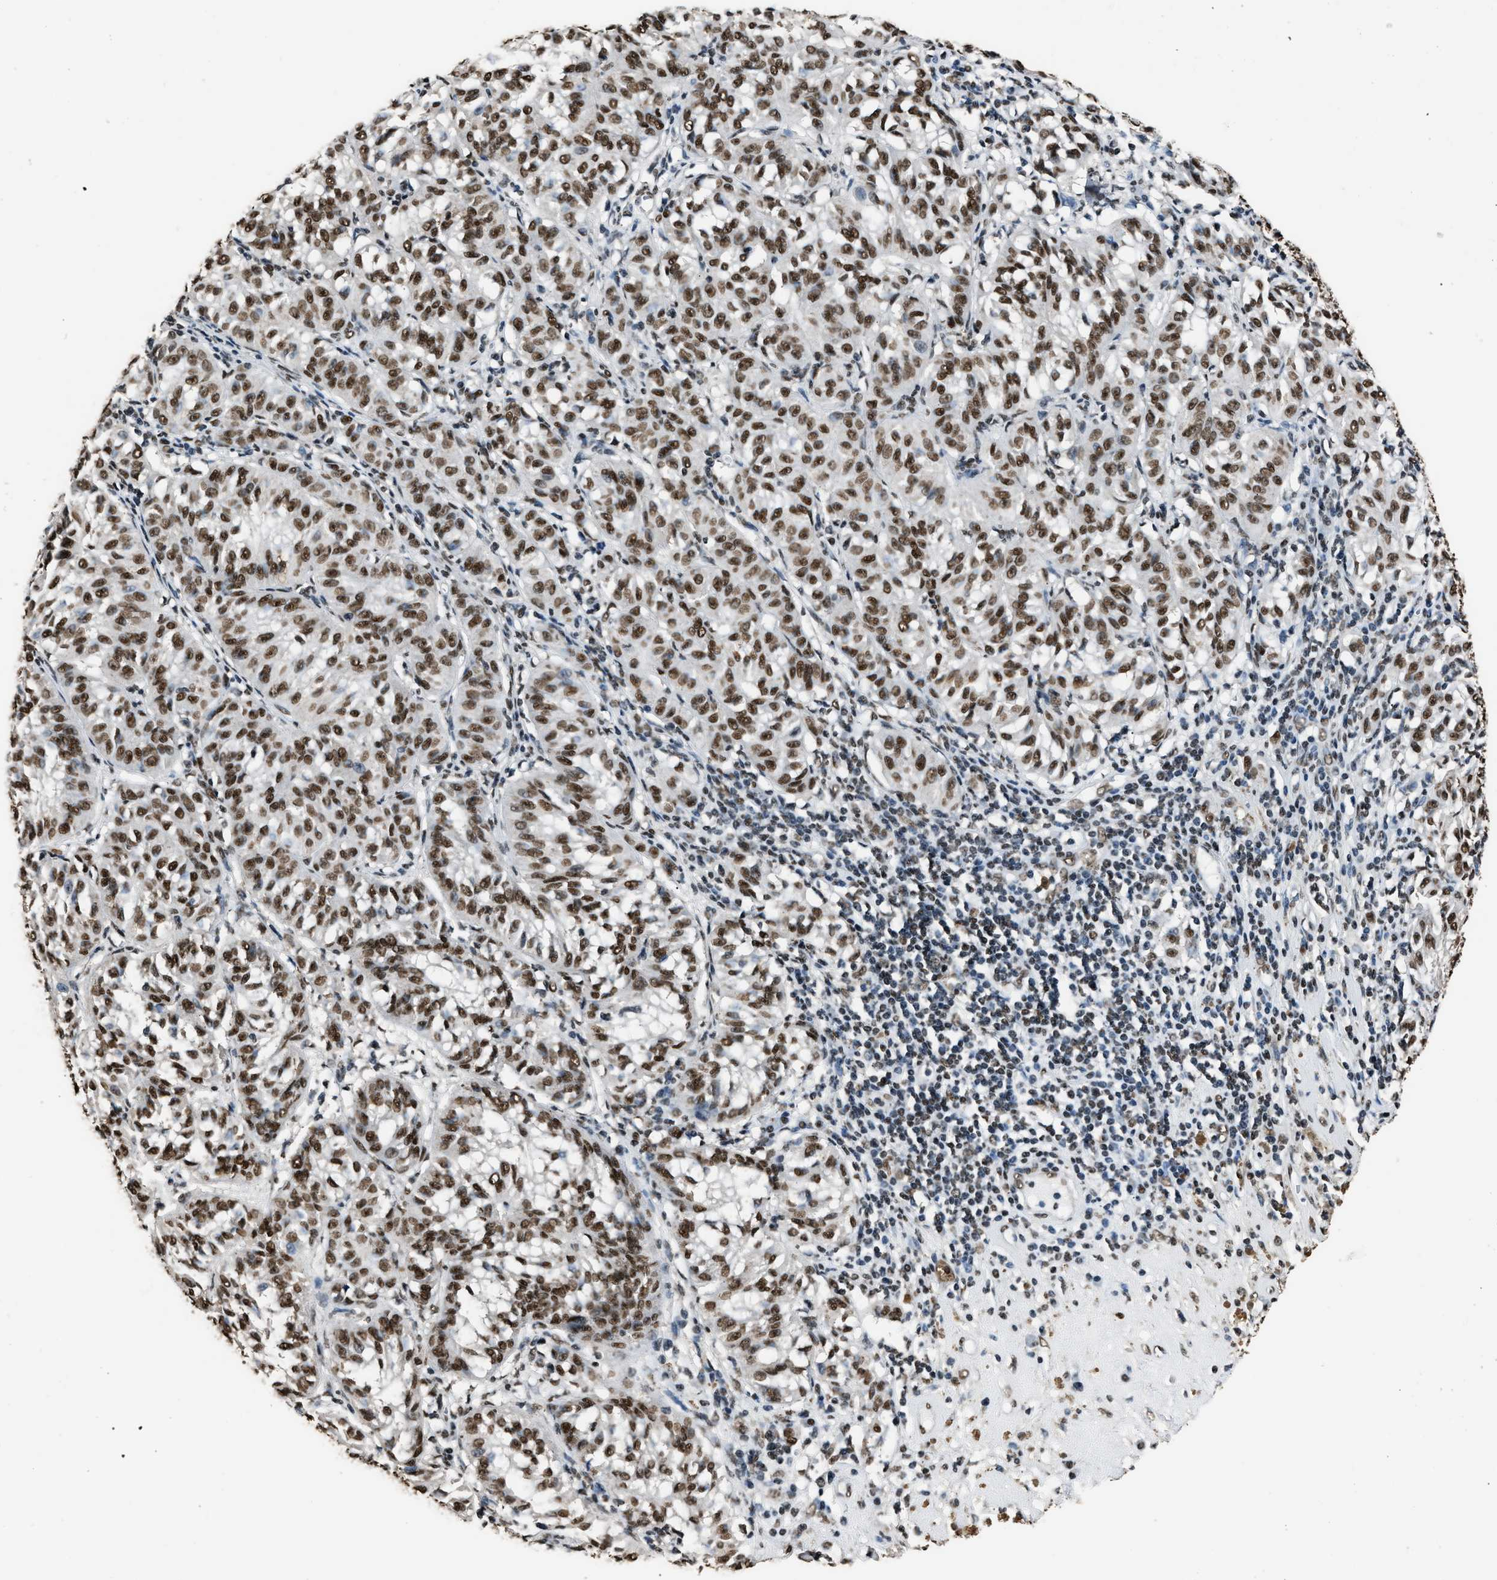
{"staining": {"intensity": "strong", "quantity": ">75%", "location": "nuclear"}, "tissue": "melanoma", "cell_type": "Tumor cells", "image_type": "cancer", "snomed": [{"axis": "morphology", "description": "Malignant melanoma, NOS"}, {"axis": "topography", "description": "Skin"}], "caption": "A histopathology image showing strong nuclear expression in about >75% of tumor cells in malignant melanoma, as visualized by brown immunohistochemical staining.", "gene": "SAFB", "patient": {"sex": "female", "age": 72}}